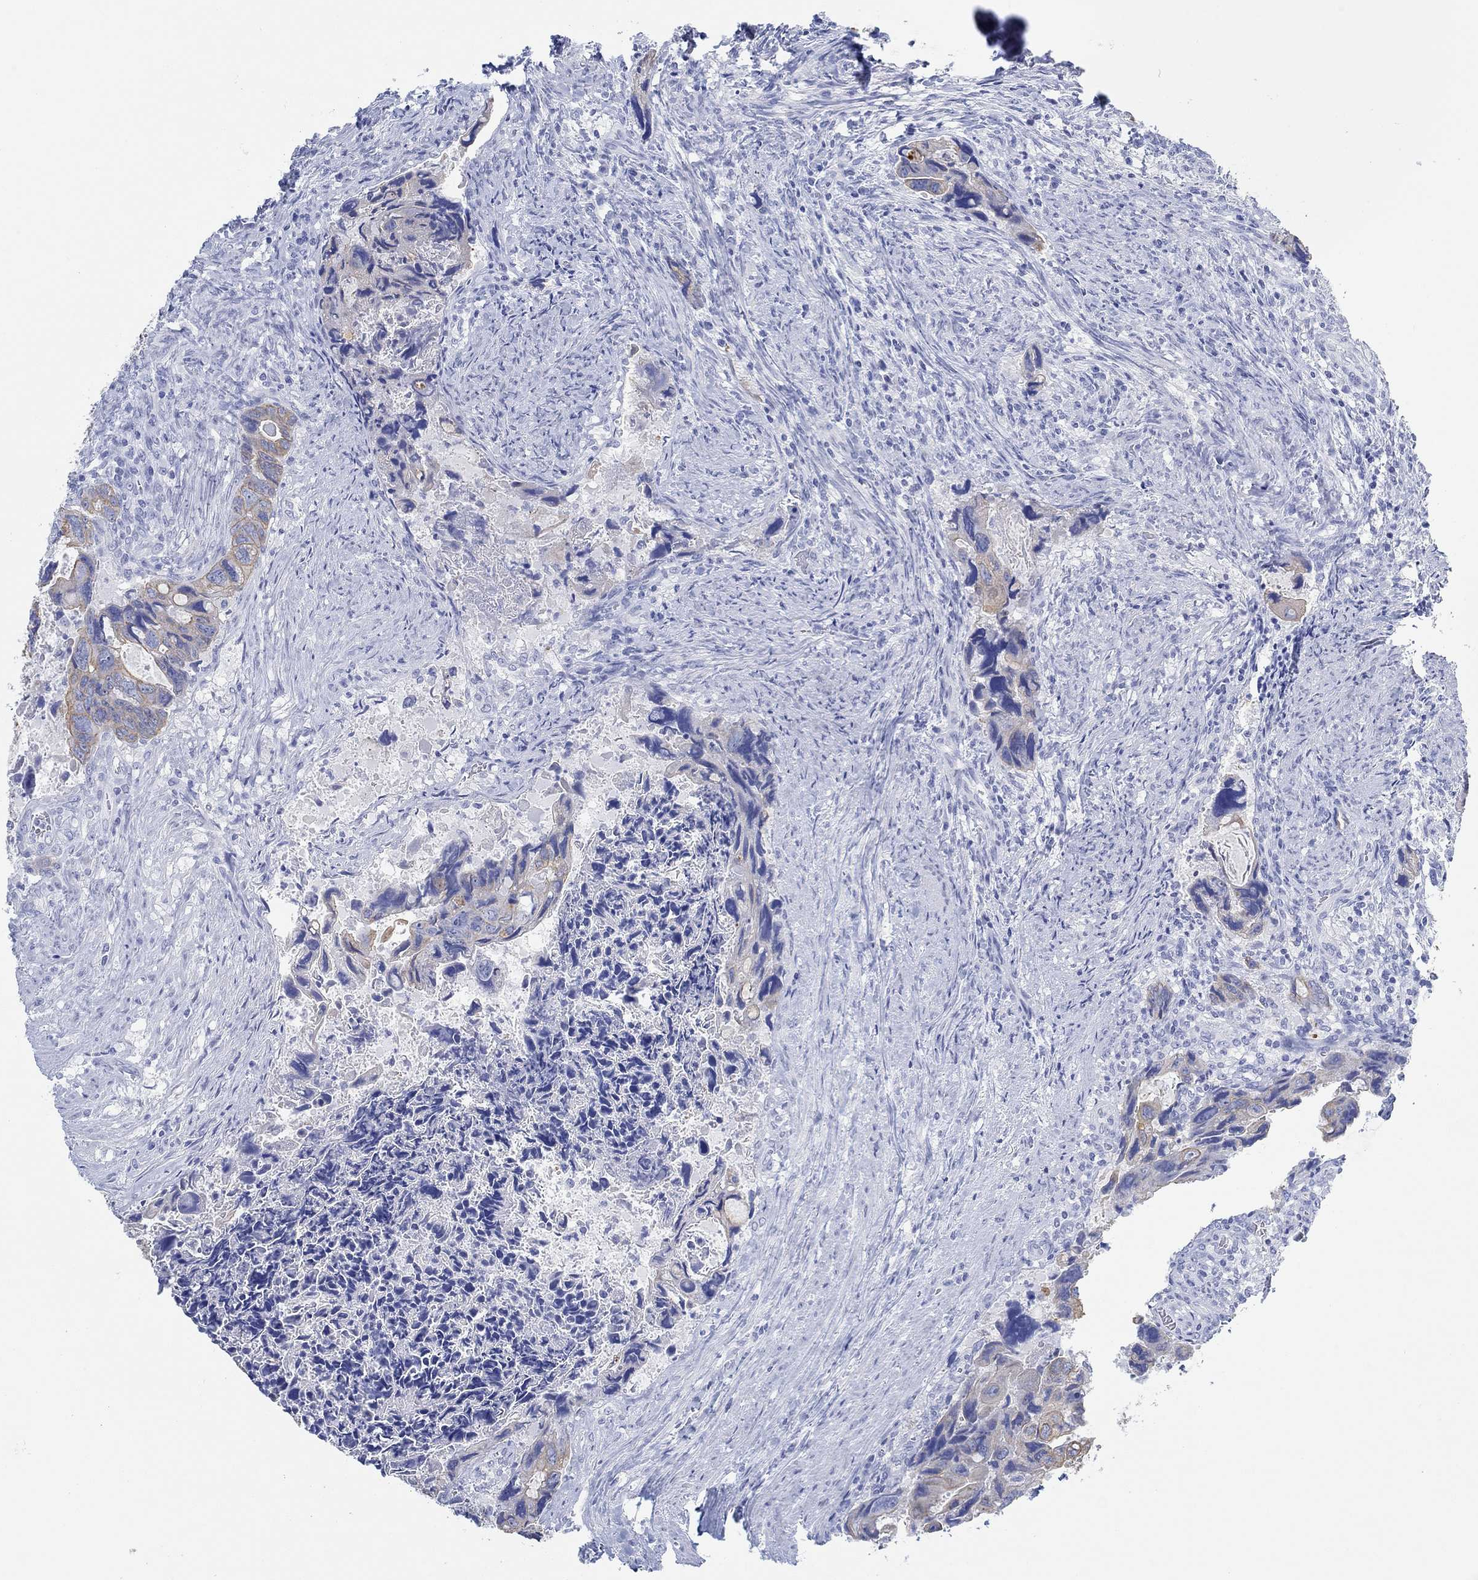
{"staining": {"intensity": "moderate", "quantity": "<25%", "location": "cytoplasmic/membranous"}, "tissue": "colorectal cancer", "cell_type": "Tumor cells", "image_type": "cancer", "snomed": [{"axis": "morphology", "description": "Adenocarcinoma, NOS"}, {"axis": "topography", "description": "Rectum"}], "caption": "Immunohistochemical staining of human colorectal adenocarcinoma reveals moderate cytoplasmic/membranous protein staining in approximately <25% of tumor cells.", "gene": "AK8", "patient": {"sex": "male", "age": 62}}